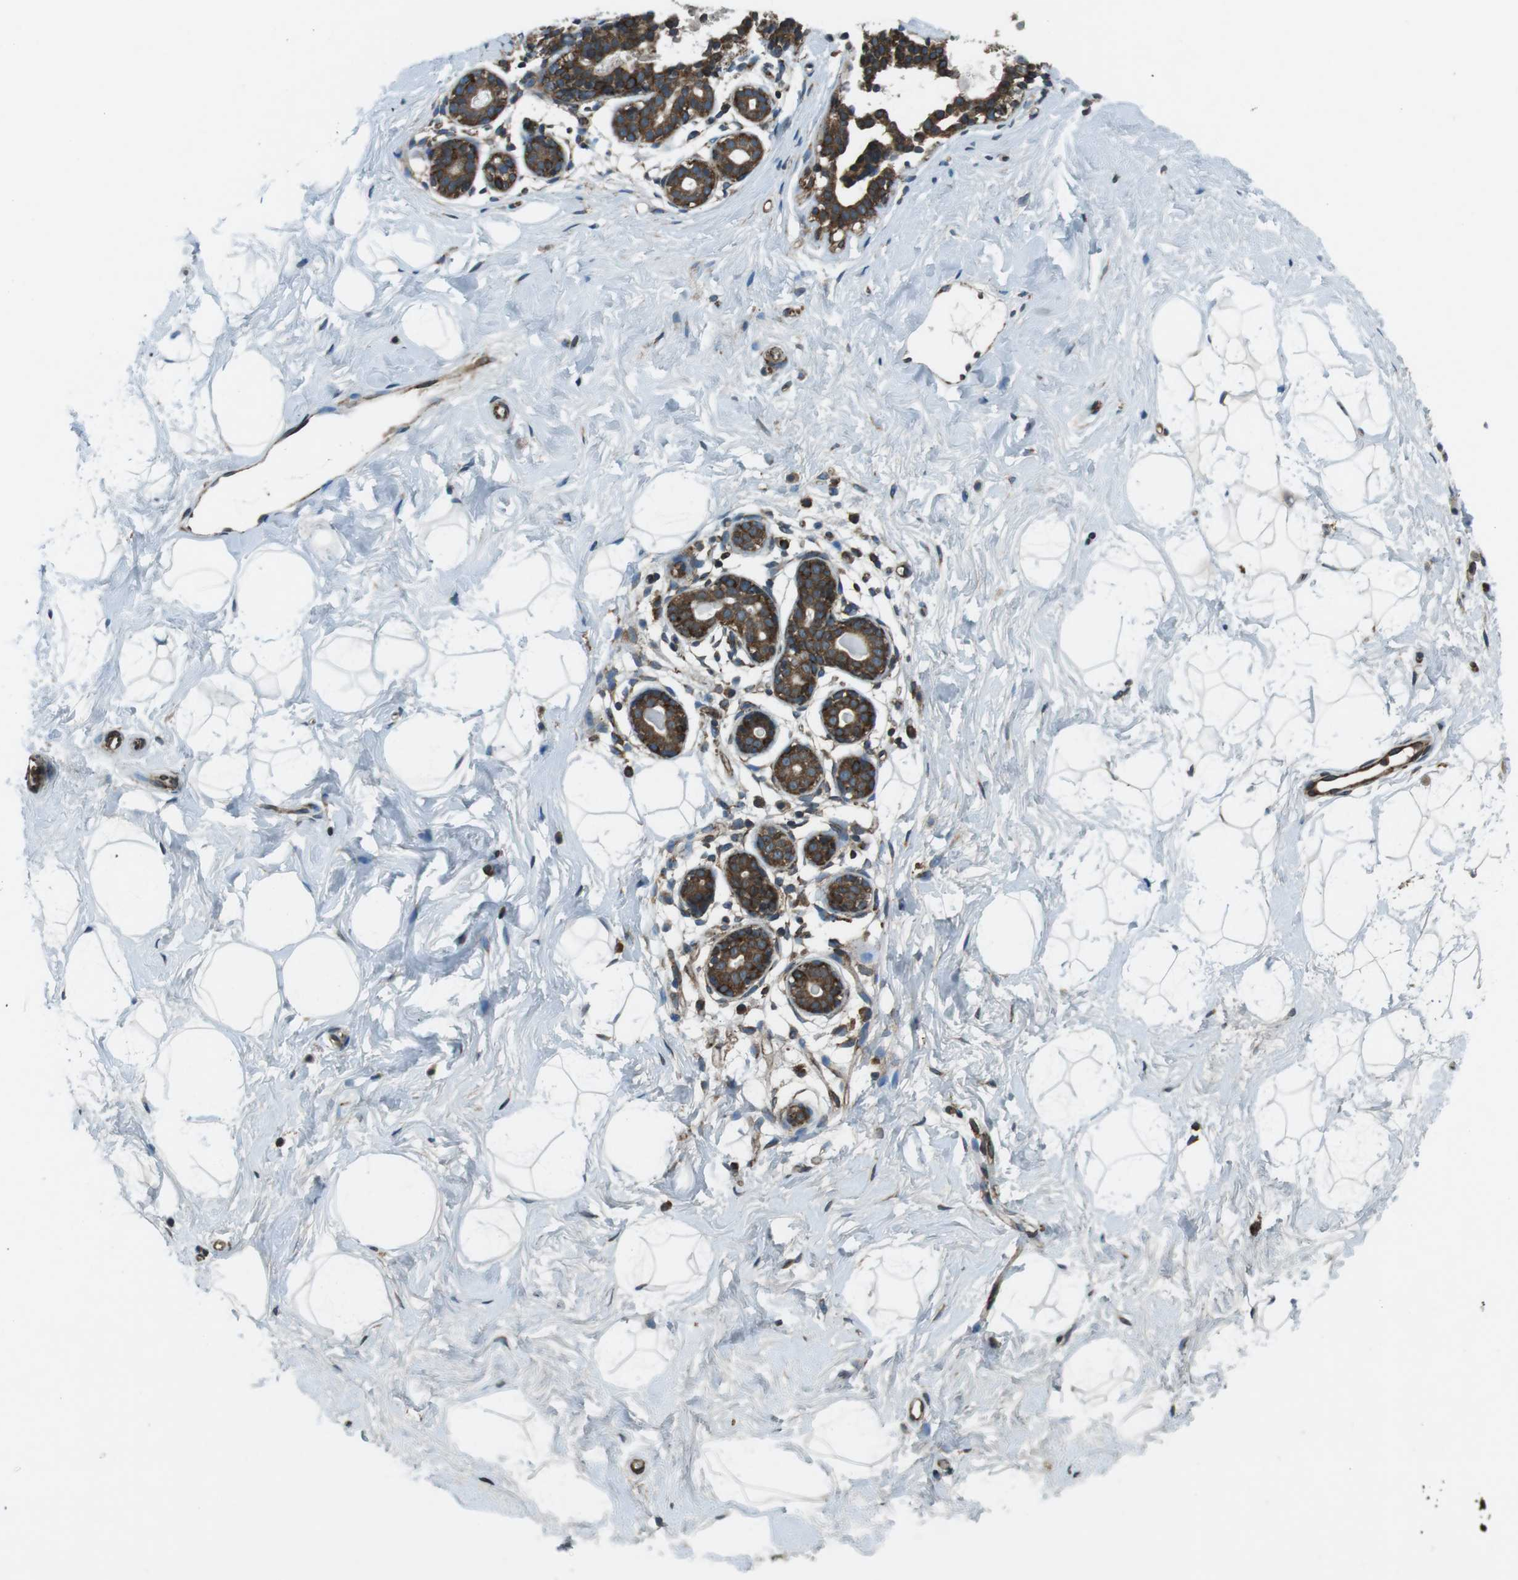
{"staining": {"intensity": "negative", "quantity": "none", "location": "none"}, "tissue": "breast", "cell_type": "Adipocytes", "image_type": "normal", "snomed": [{"axis": "morphology", "description": "Normal tissue, NOS"}, {"axis": "topography", "description": "Breast"}], "caption": "The immunohistochemistry (IHC) photomicrograph has no significant positivity in adipocytes of breast. Nuclei are stained in blue.", "gene": "KTN1", "patient": {"sex": "female", "age": 23}}